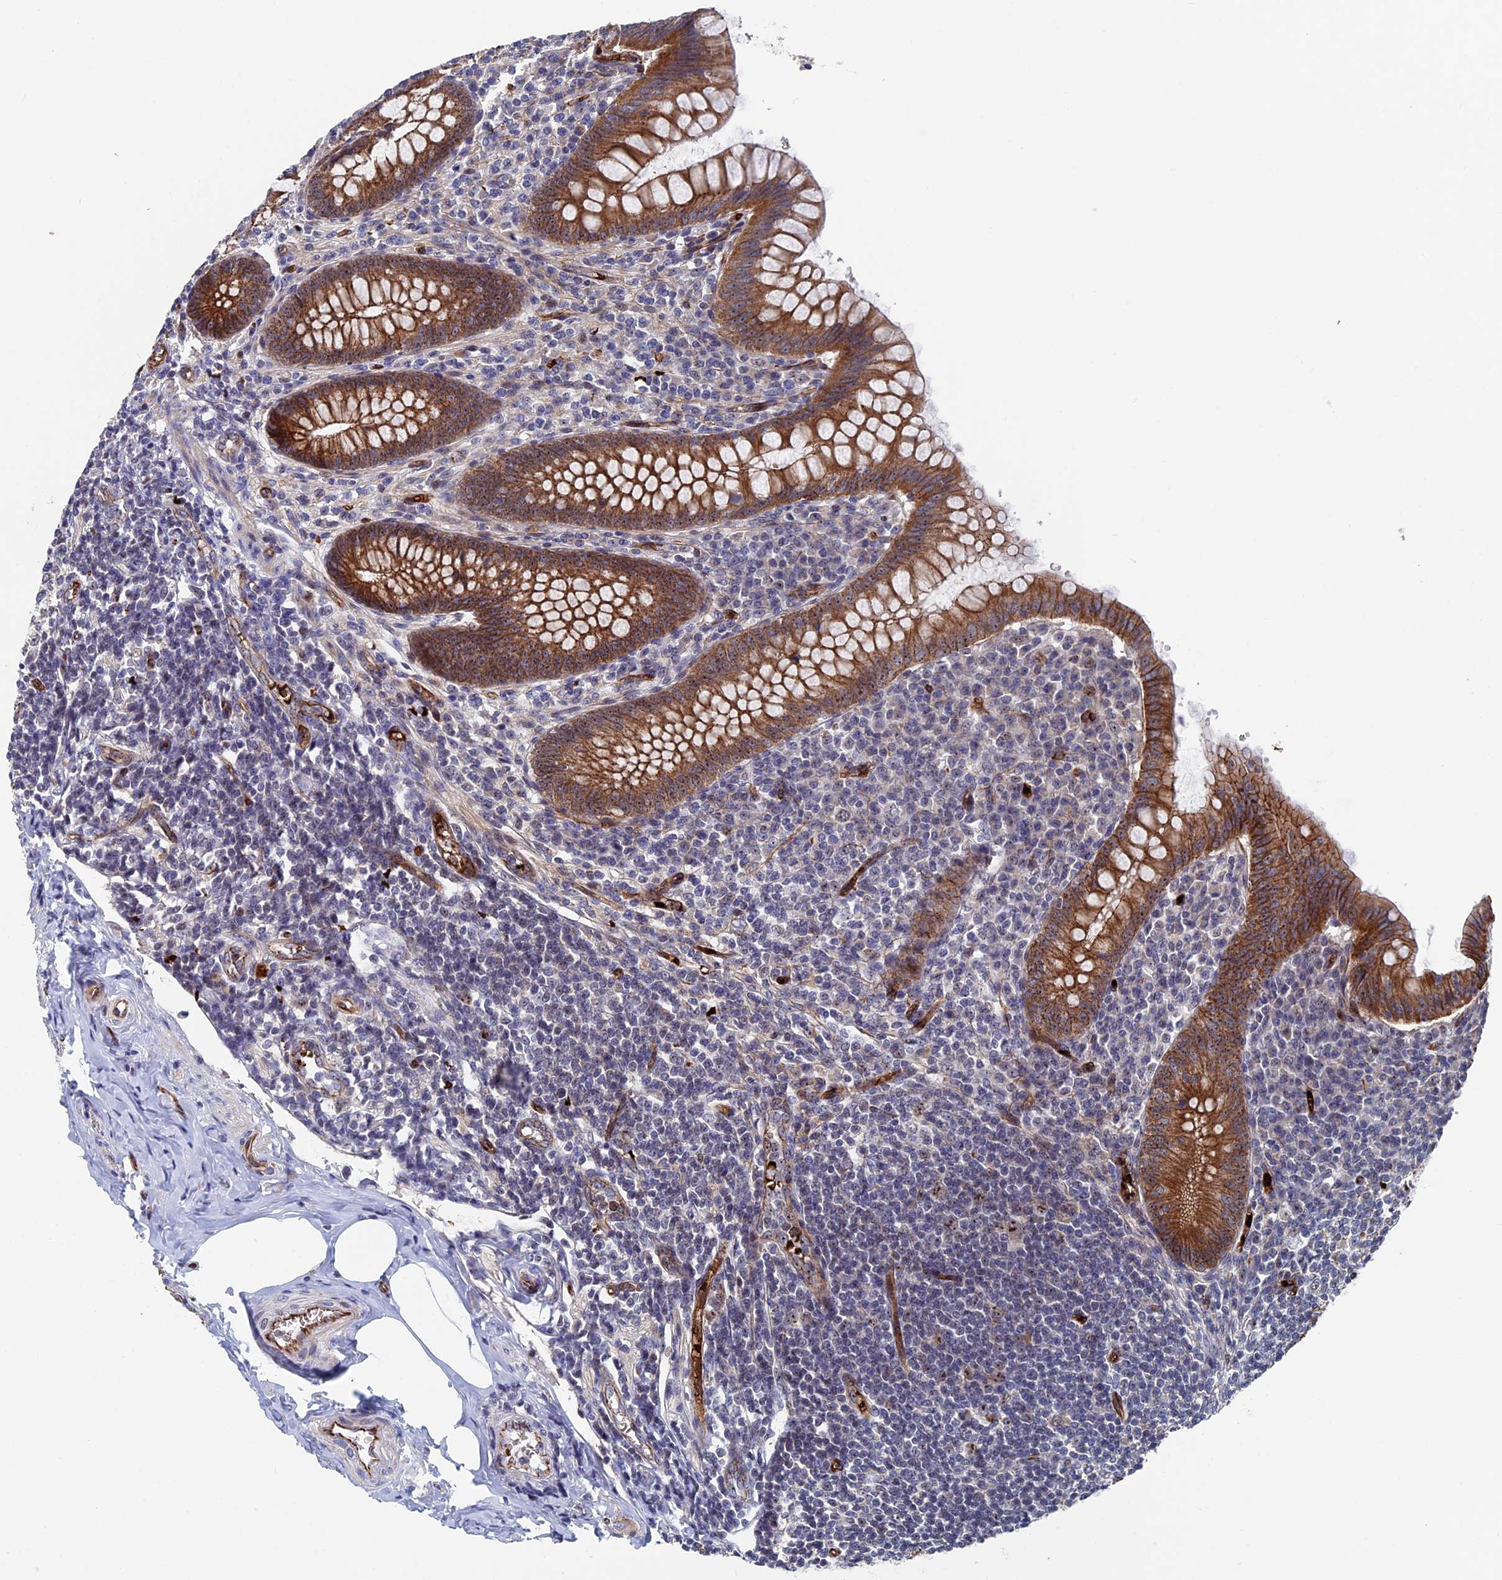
{"staining": {"intensity": "strong", "quantity": ">75%", "location": "cytoplasmic/membranous,nuclear"}, "tissue": "appendix", "cell_type": "Glandular cells", "image_type": "normal", "snomed": [{"axis": "morphology", "description": "Normal tissue, NOS"}, {"axis": "topography", "description": "Appendix"}], "caption": "An IHC histopathology image of normal tissue is shown. Protein staining in brown shows strong cytoplasmic/membranous,nuclear positivity in appendix within glandular cells.", "gene": "EXOSC9", "patient": {"sex": "female", "age": 33}}